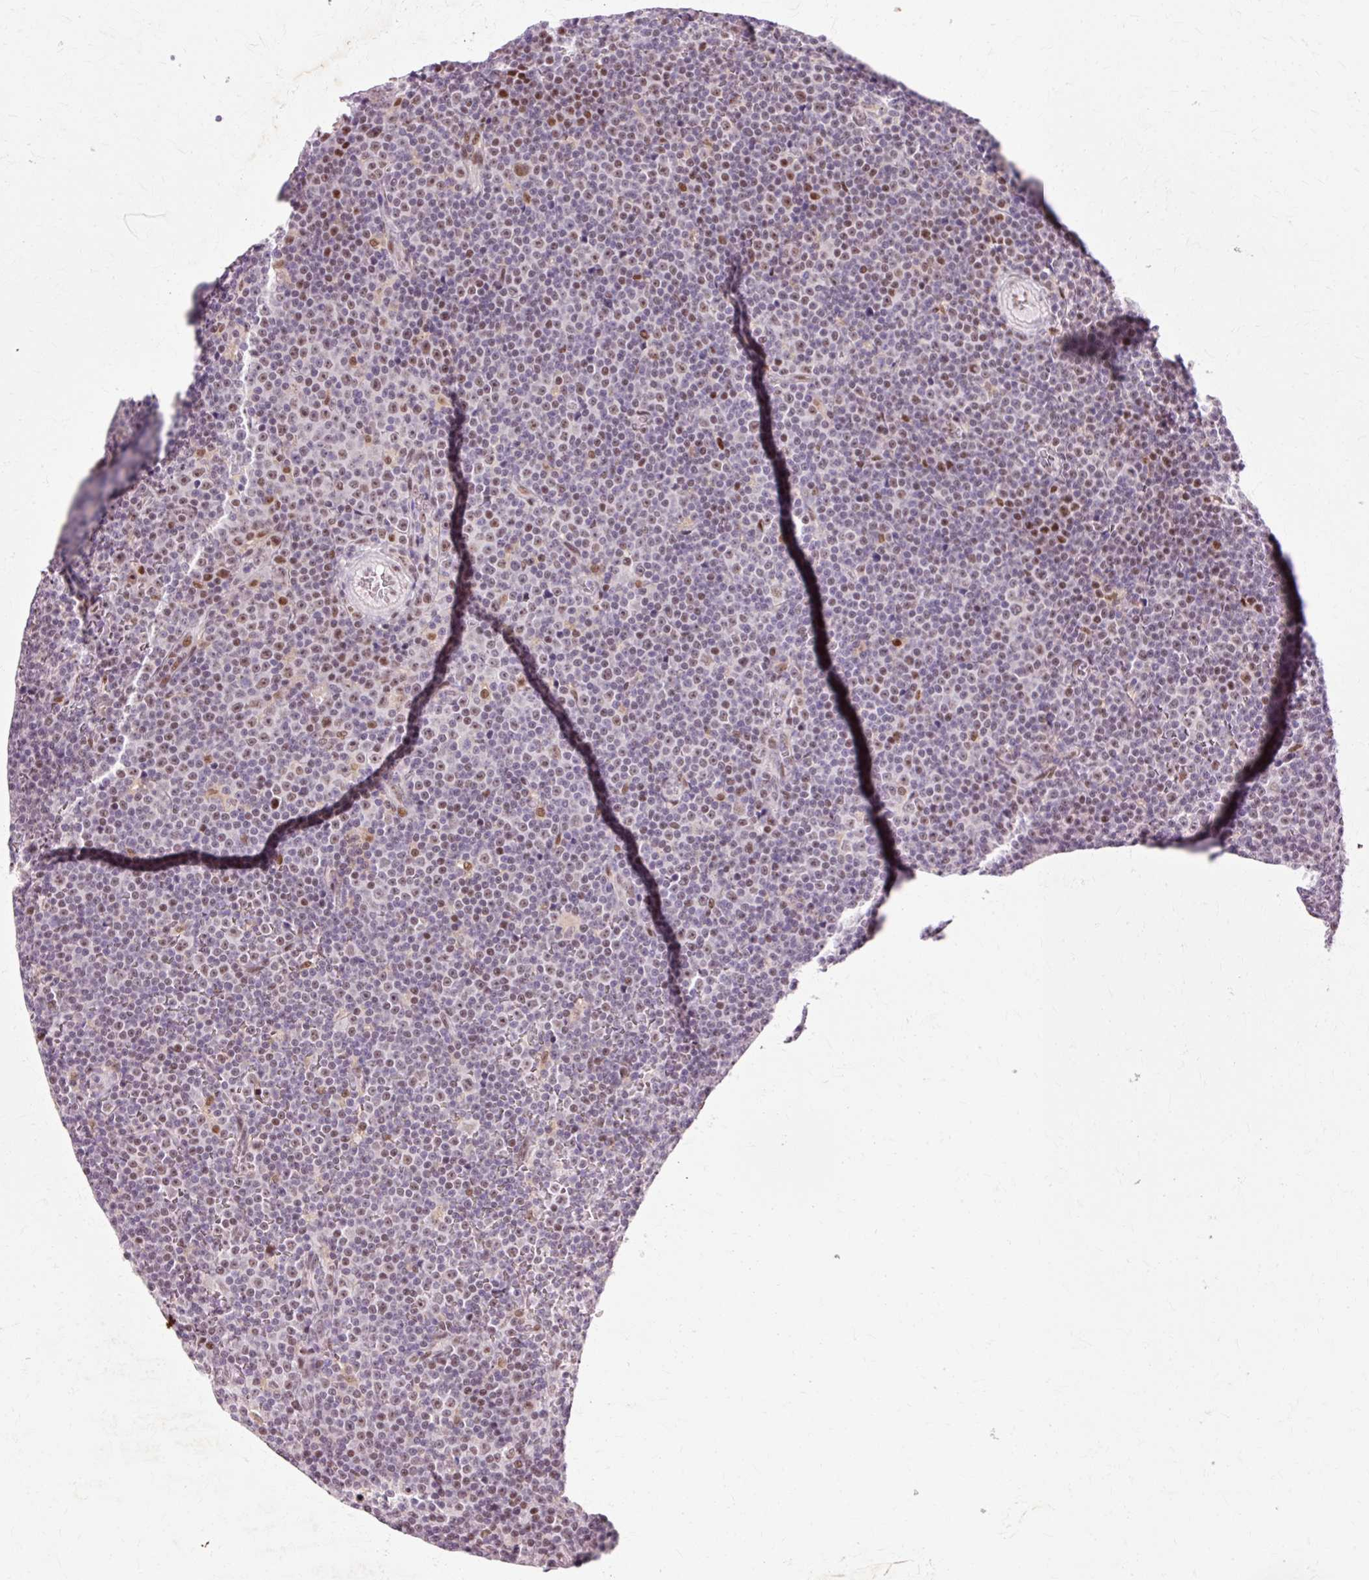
{"staining": {"intensity": "moderate", "quantity": "25%-75%", "location": "nuclear"}, "tissue": "lymphoma", "cell_type": "Tumor cells", "image_type": "cancer", "snomed": [{"axis": "morphology", "description": "Malignant lymphoma, non-Hodgkin's type, Low grade"}, {"axis": "topography", "description": "Lymph node"}], "caption": "Moderate nuclear protein expression is identified in approximately 25%-75% of tumor cells in malignant lymphoma, non-Hodgkin's type (low-grade).", "gene": "MACROD2", "patient": {"sex": "female", "age": 67}}